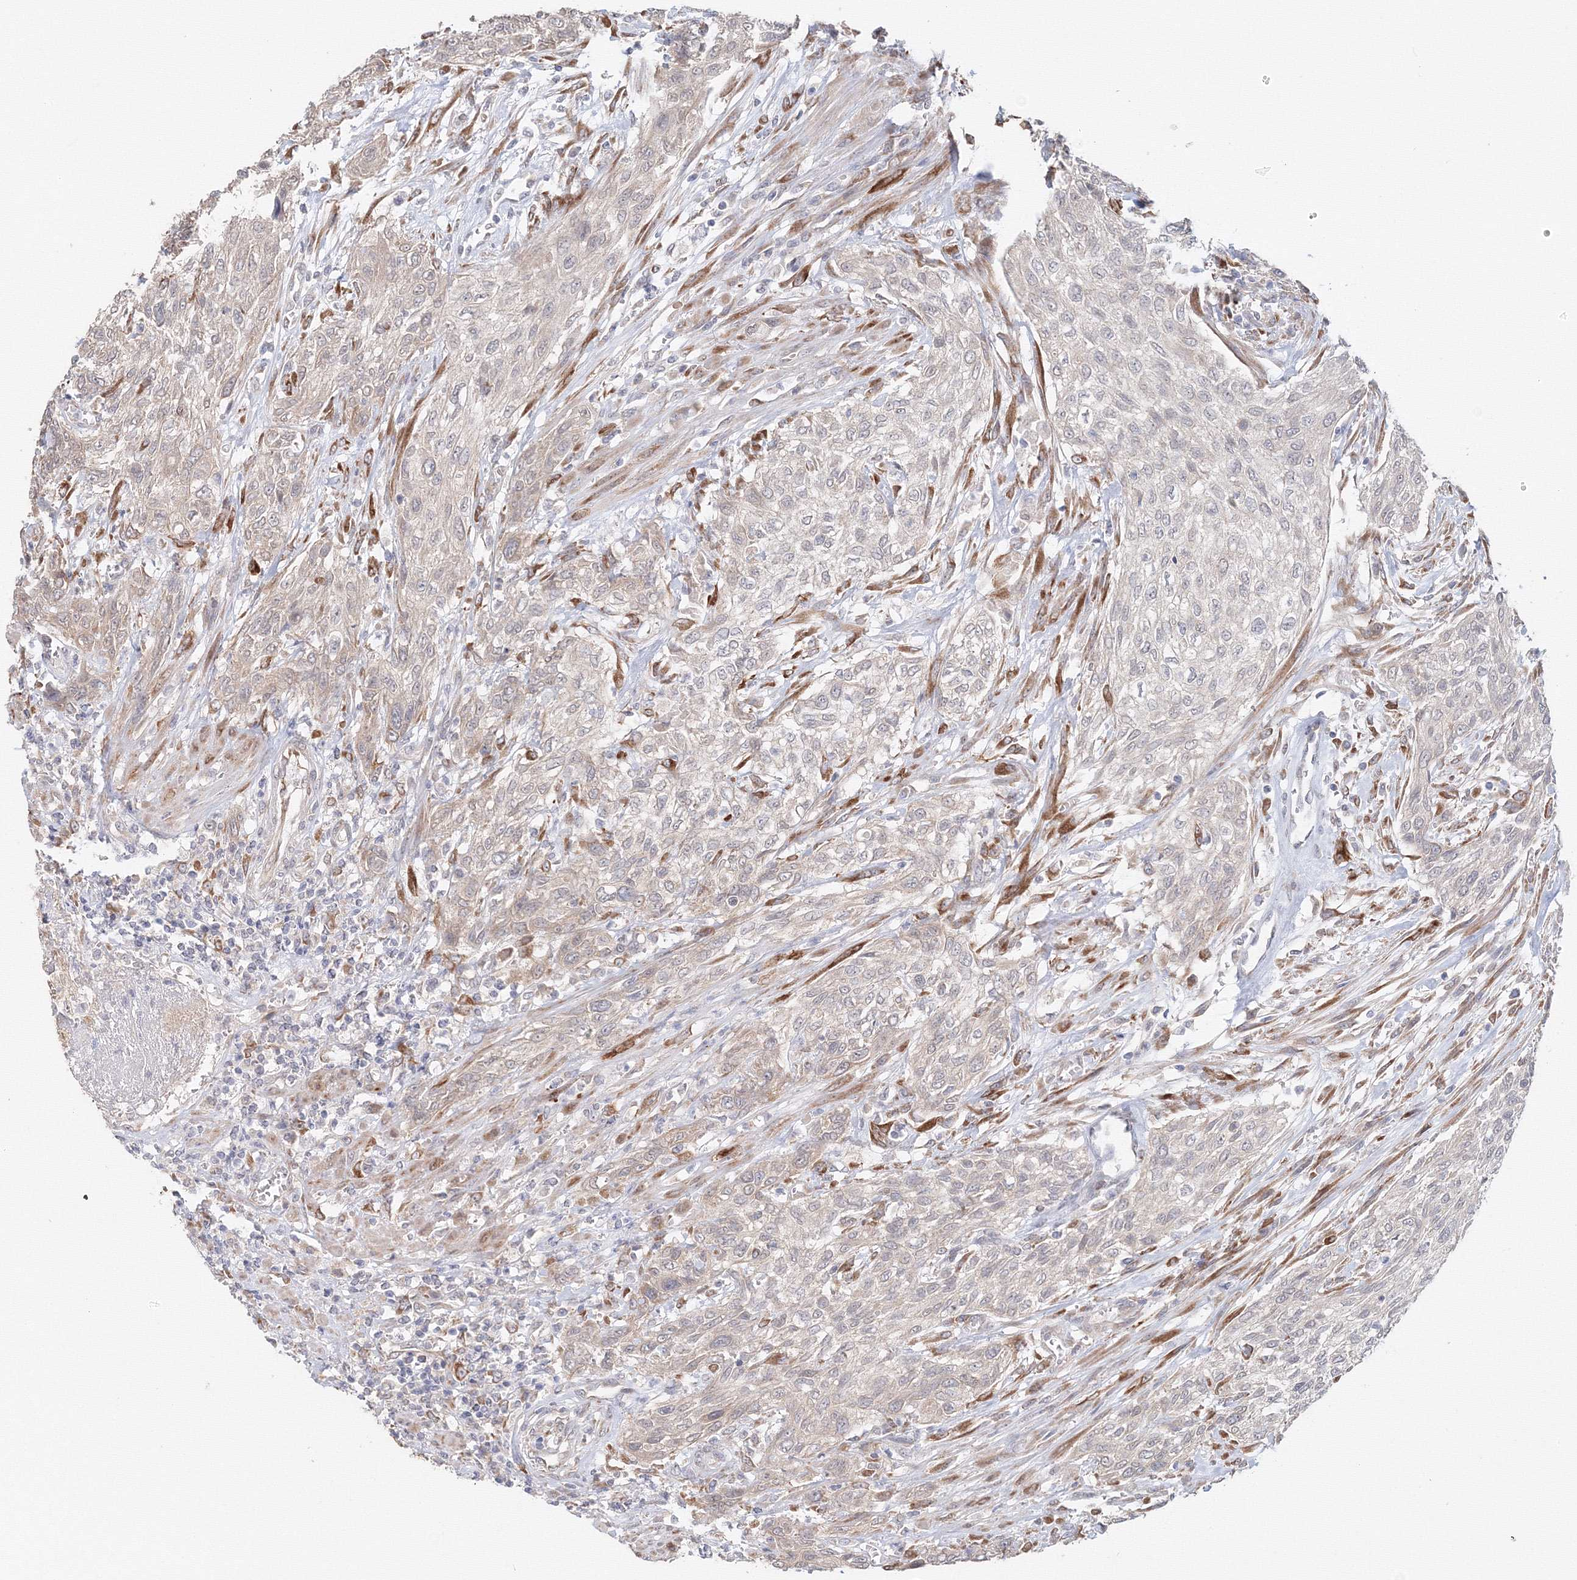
{"staining": {"intensity": "negative", "quantity": "none", "location": "none"}, "tissue": "urothelial cancer", "cell_type": "Tumor cells", "image_type": "cancer", "snomed": [{"axis": "morphology", "description": "Urothelial carcinoma, High grade"}, {"axis": "topography", "description": "Urinary bladder"}], "caption": "High-grade urothelial carcinoma was stained to show a protein in brown. There is no significant expression in tumor cells.", "gene": "DHRS12", "patient": {"sex": "male", "age": 35}}